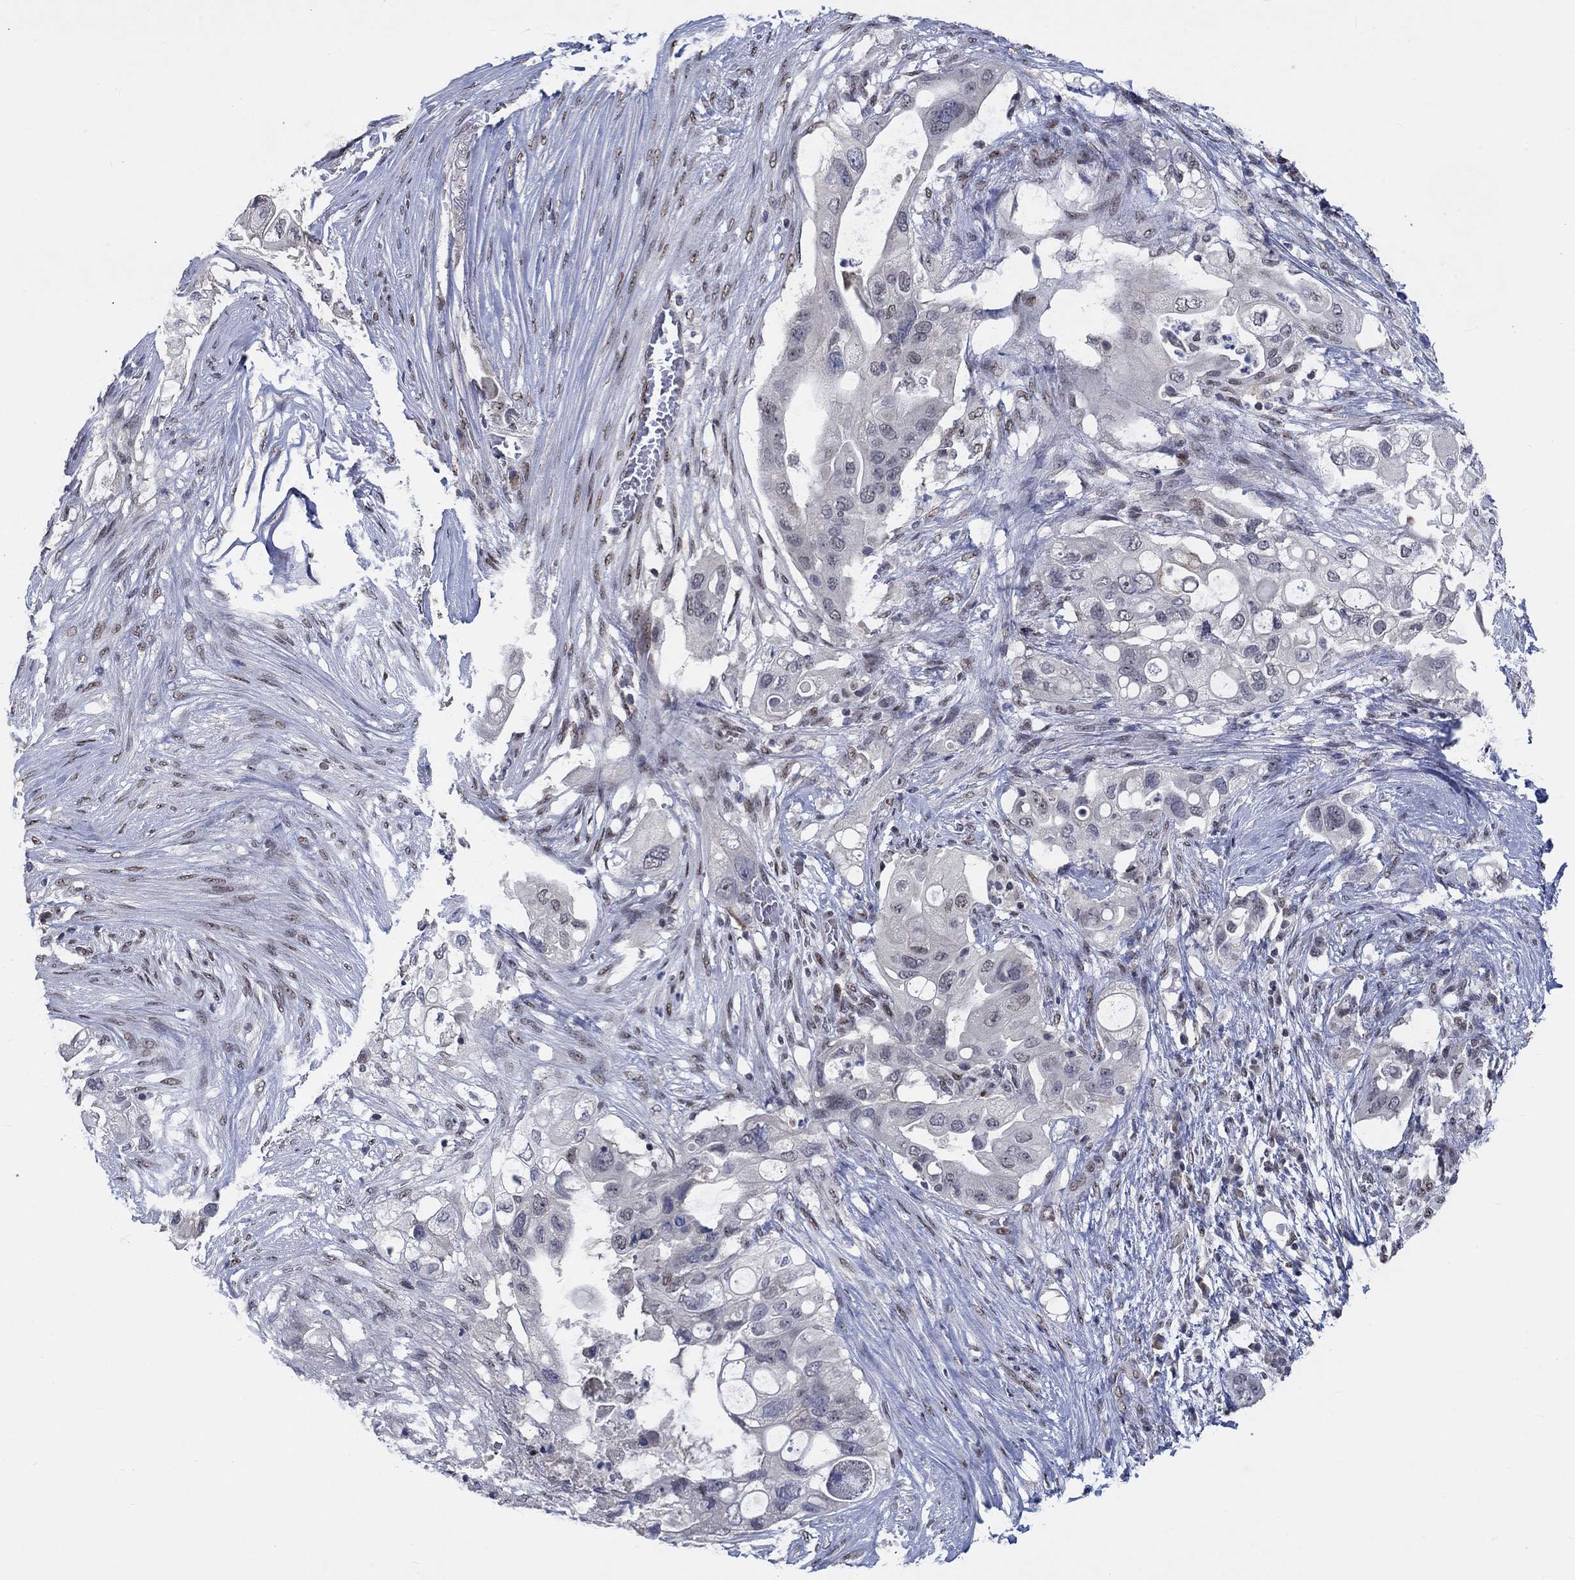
{"staining": {"intensity": "negative", "quantity": "none", "location": "none"}, "tissue": "pancreatic cancer", "cell_type": "Tumor cells", "image_type": "cancer", "snomed": [{"axis": "morphology", "description": "Adenocarcinoma, NOS"}, {"axis": "topography", "description": "Pancreas"}], "caption": "Tumor cells show no significant expression in pancreatic cancer.", "gene": "HTN1", "patient": {"sex": "female", "age": 72}}